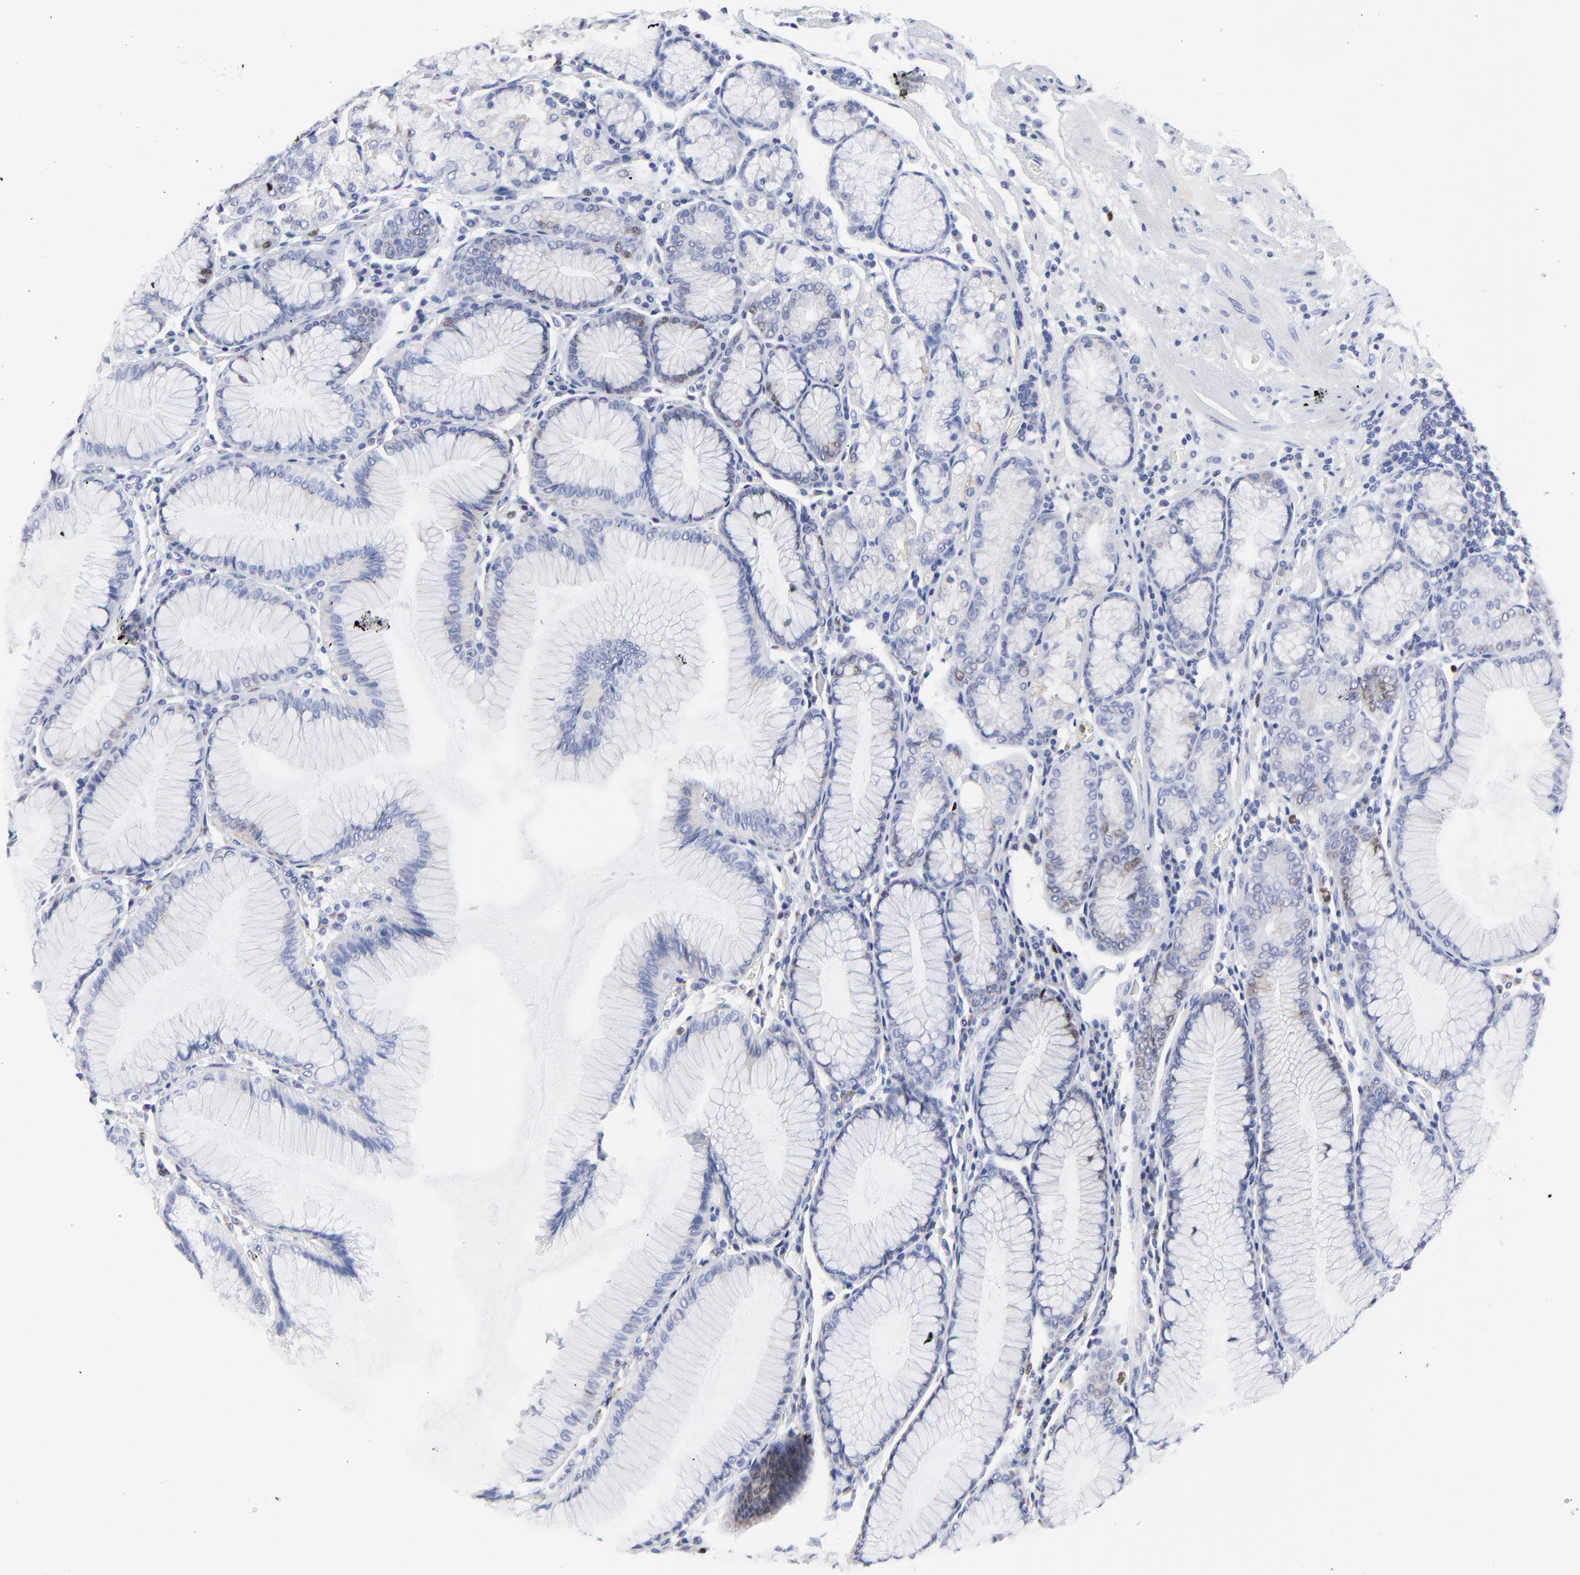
{"staining": {"intensity": "weak", "quantity": "<25%", "location": "cytoplasmic/membranous"}, "tissue": "stomach", "cell_type": "Glandular cells", "image_type": "normal", "snomed": [{"axis": "morphology", "description": "Normal tissue, NOS"}, {"axis": "topography", "description": "Stomach, lower"}], "caption": "Immunohistochemistry (IHC) image of unremarkable stomach: human stomach stained with DAB (3,3'-diaminobenzidine) displays no significant protein expression in glandular cells.", "gene": "NCAPH", "patient": {"sex": "female", "age": 93}}